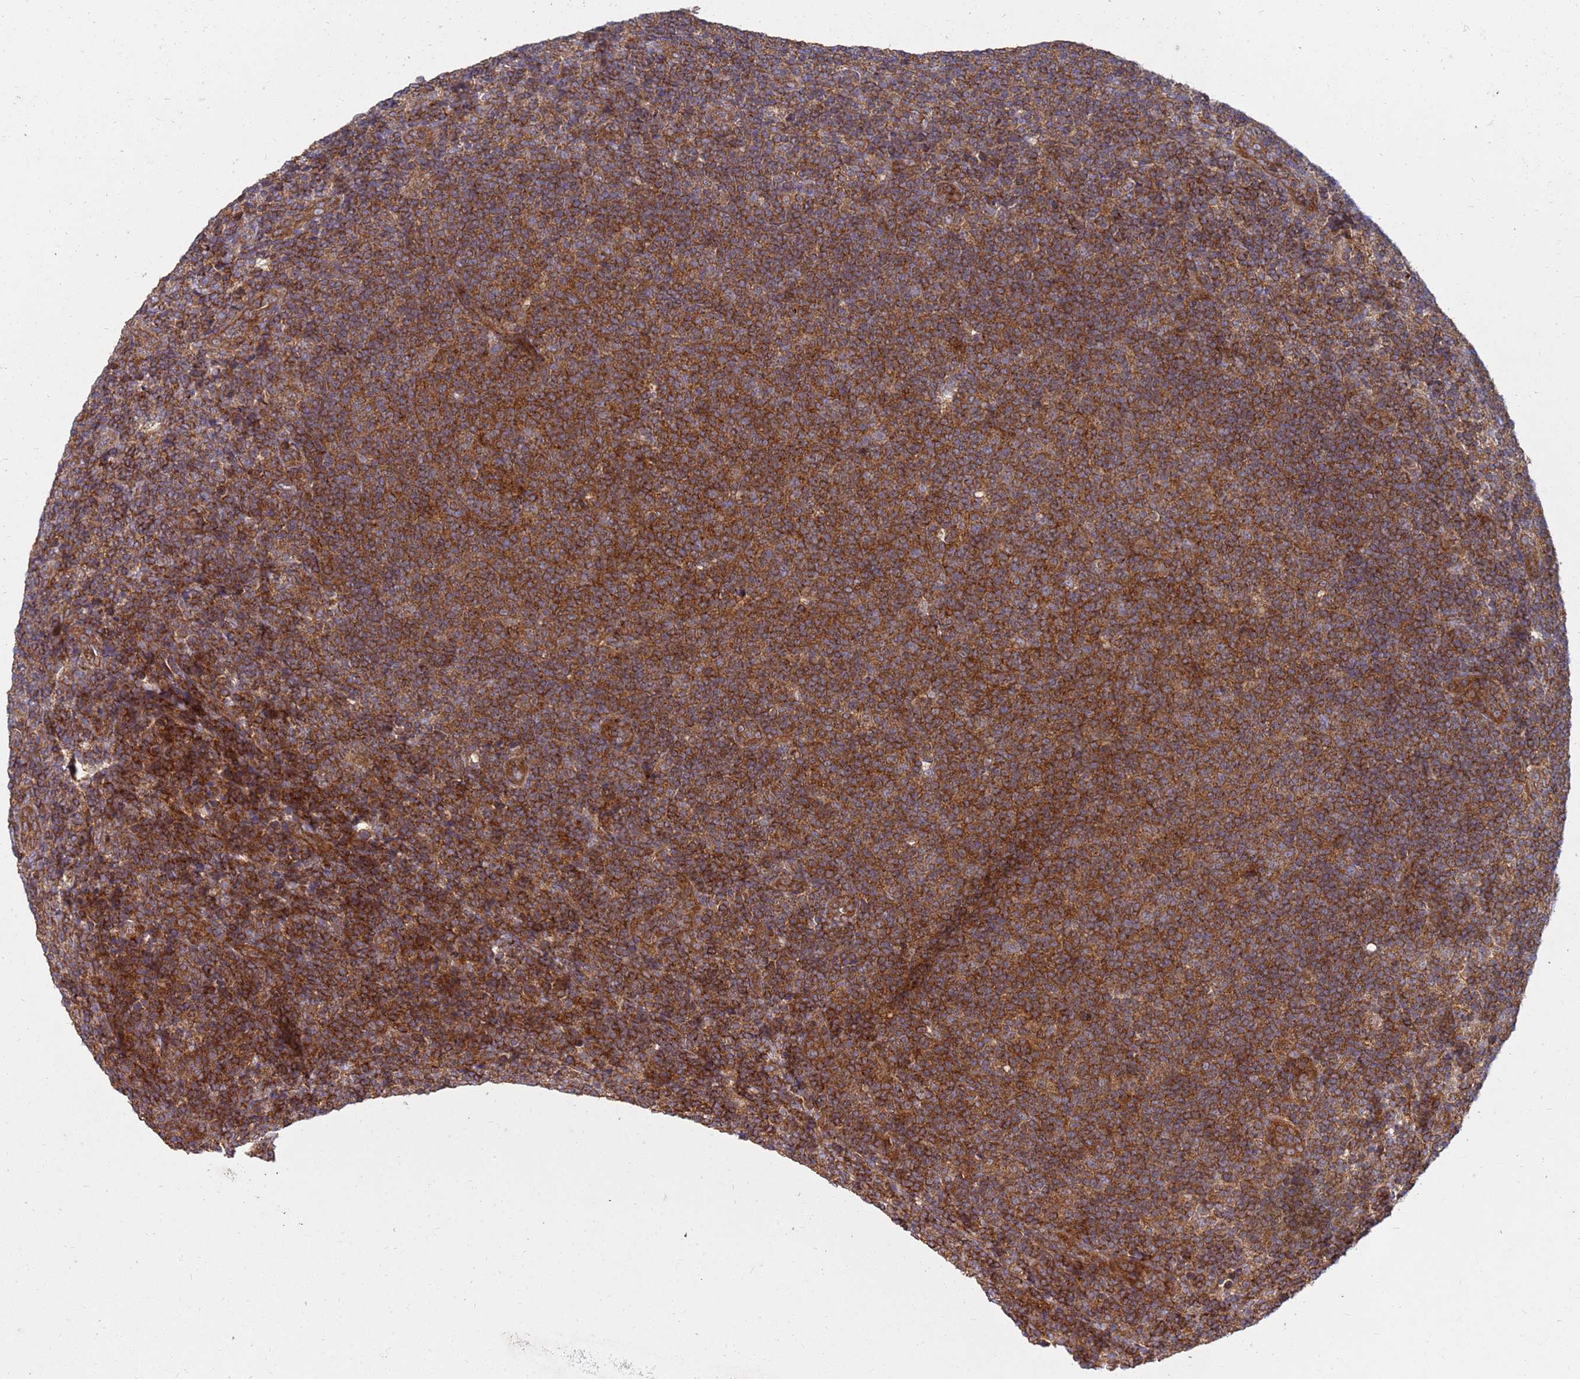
{"staining": {"intensity": "moderate", "quantity": ">75%", "location": "cytoplasmic/membranous"}, "tissue": "lymphoma", "cell_type": "Tumor cells", "image_type": "cancer", "snomed": [{"axis": "morphology", "description": "Malignant lymphoma, non-Hodgkin's type, Low grade"}, {"axis": "topography", "description": "Lymph node"}], "caption": "Immunohistochemistry (DAB) staining of malignant lymphoma, non-Hodgkin's type (low-grade) reveals moderate cytoplasmic/membranous protein staining in approximately >75% of tumor cells.", "gene": "CDC34", "patient": {"sex": "male", "age": 66}}